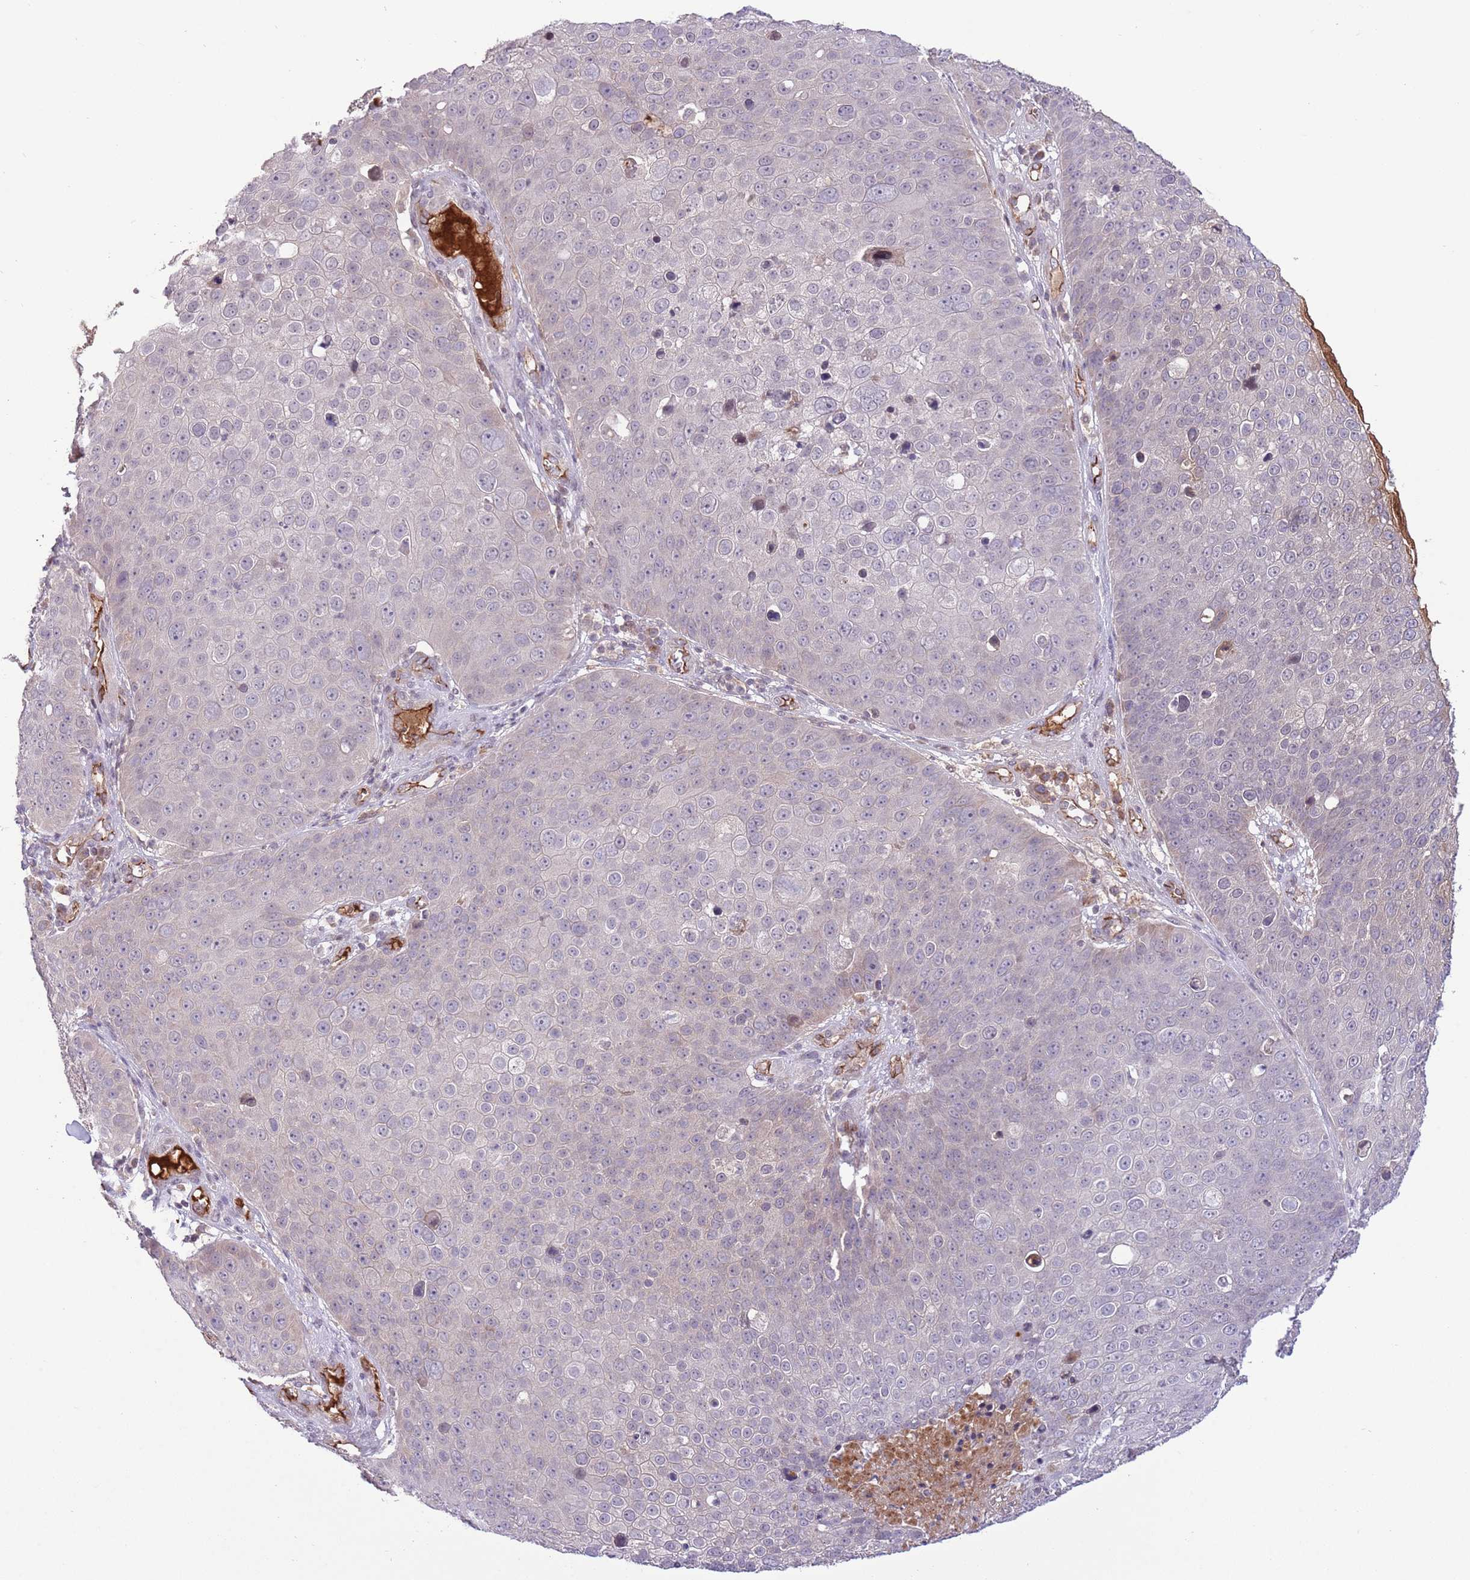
{"staining": {"intensity": "negative", "quantity": "none", "location": "none"}, "tissue": "skin cancer", "cell_type": "Tumor cells", "image_type": "cancer", "snomed": [{"axis": "morphology", "description": "Squamous cell carcinoma, NOS"}, {"axis": "topography", "description": "Skin"}], "caption": "Photomicrograph shows no protein staining in tumor cells of squamous cell carcinoma (skin) tissue. (DAB (3,3'-diaminobenzidine) immunohistochemistry (IHC) with hematoxylin counter stain).", "gene": "DPP10", "patient": {"sex": "male", "age": 71}}